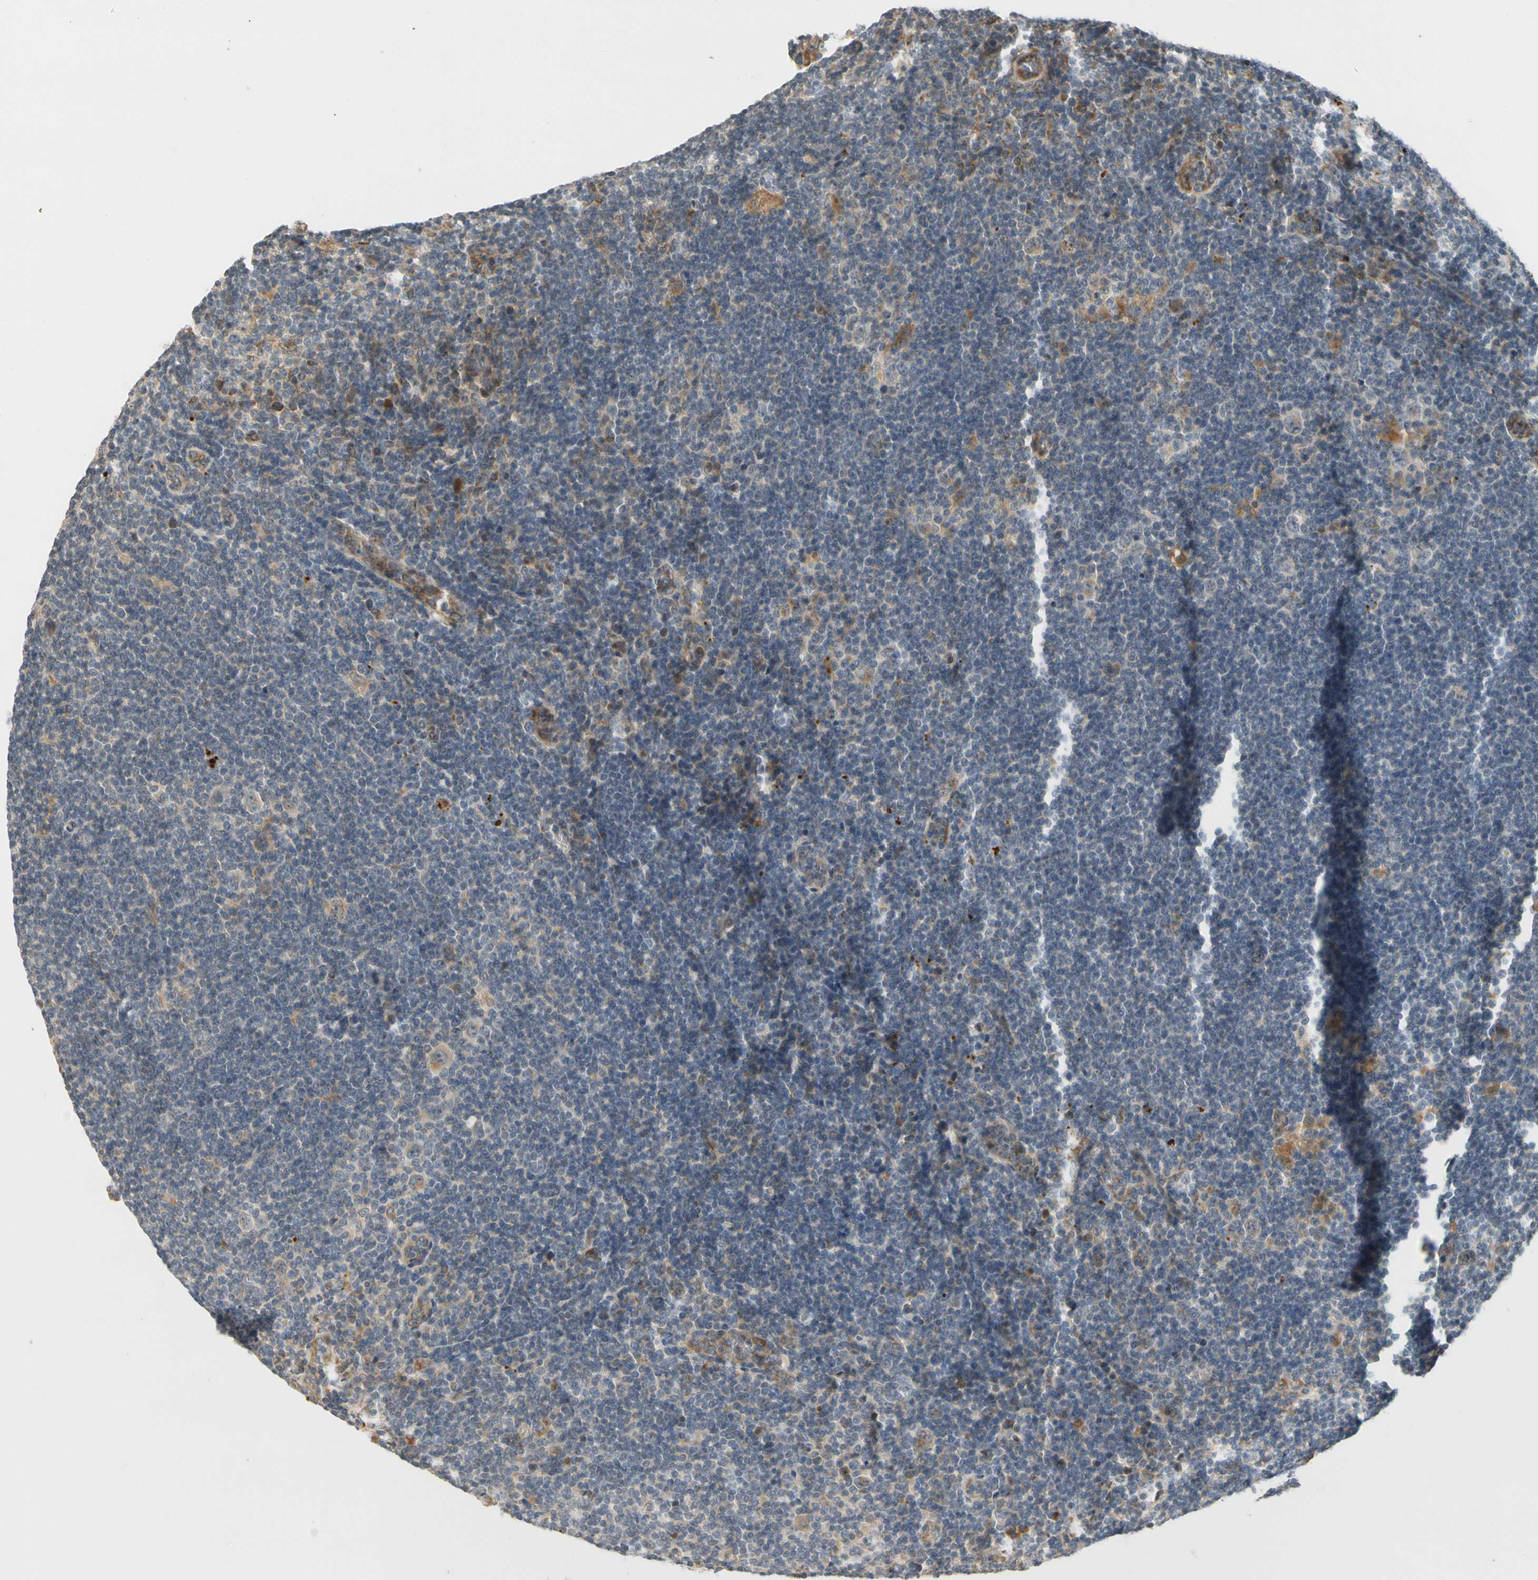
{"staining": {"intensity": "moderate", "quantity": ">75%", "location": "cytoplasmic/membranous"}, "tissue": "lymphoma", "cell_type": "Tumor cells", "image_type": "cancer", "snomed": [{"axis": "morphology", "description": "Hodgkin's disease, NOS"}, {"axis": "topography", "description": "Lymph node"}], "caption": "There is medium levels of moderate cytoplasmic/membranous expression in tumor cells of lymphoma, as demonstrated by immunohistochemical staining (brown color).", "gene": "ATP2C1", "patient": {"sex": "female", "age": 57}}